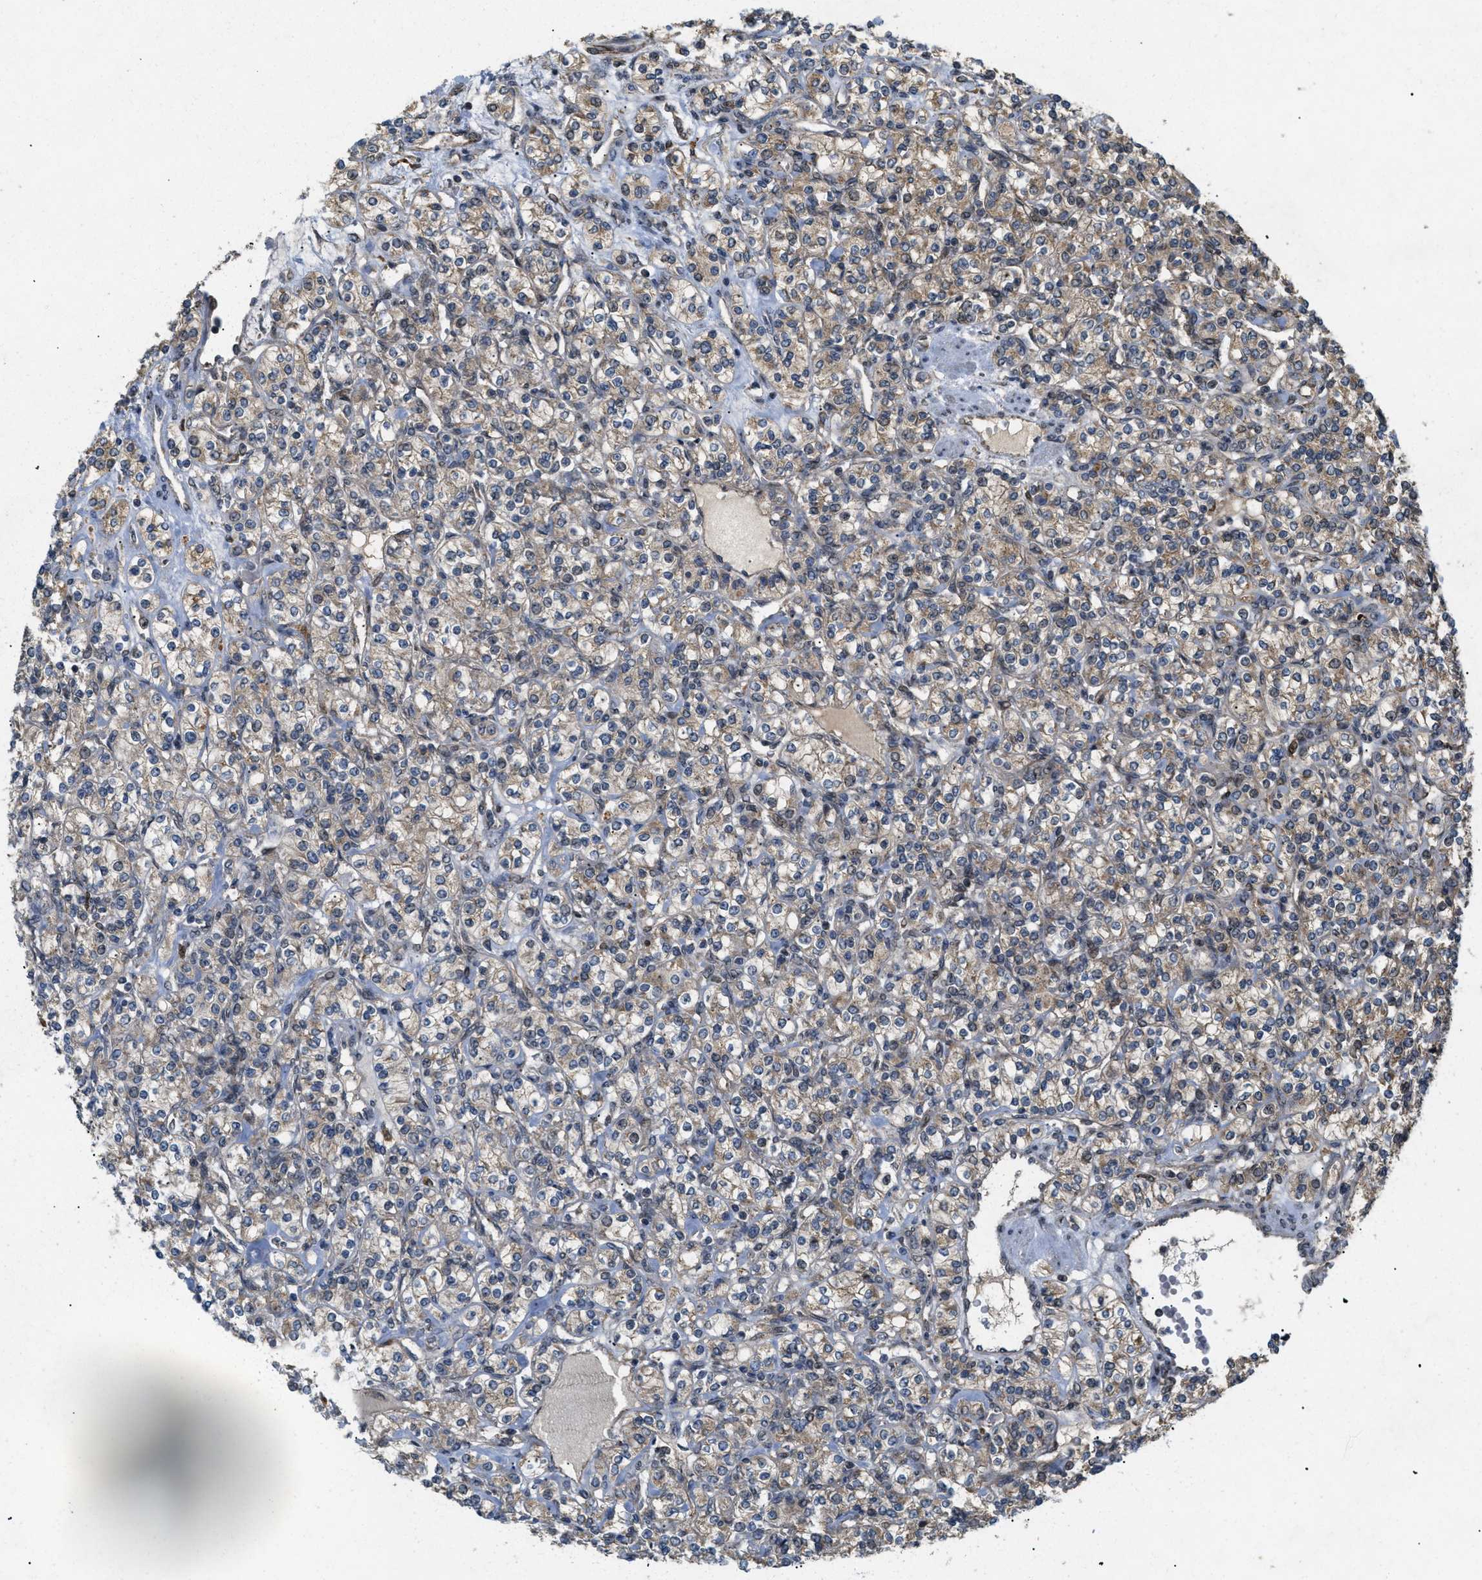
{"staining": {"intensity": "weak", "quantity": "25%-75%", "location": "cytoplasmic/membranous"}, "tissue": "renal cancer", "cell_type": "Tumor cells", "image_type": "cancer", "snomed": [{"axis": "morphology", "description": "Adenocarcinoma, NOS"}, {"axis": "topography", "description": "Kidney"}], "caption": "Protein expression by immunohistochemistry (IHC) shows weak cytoplasmic/membranous expression in about 25%-75% of tumor cells in renal adenocarcinoma. (DAB (3,3'-diaminobenzidine) IHC with brightfield microscopy, high magnification).", "gene": "PDGFB", "patient": {"sex": "male", "age": 77}}